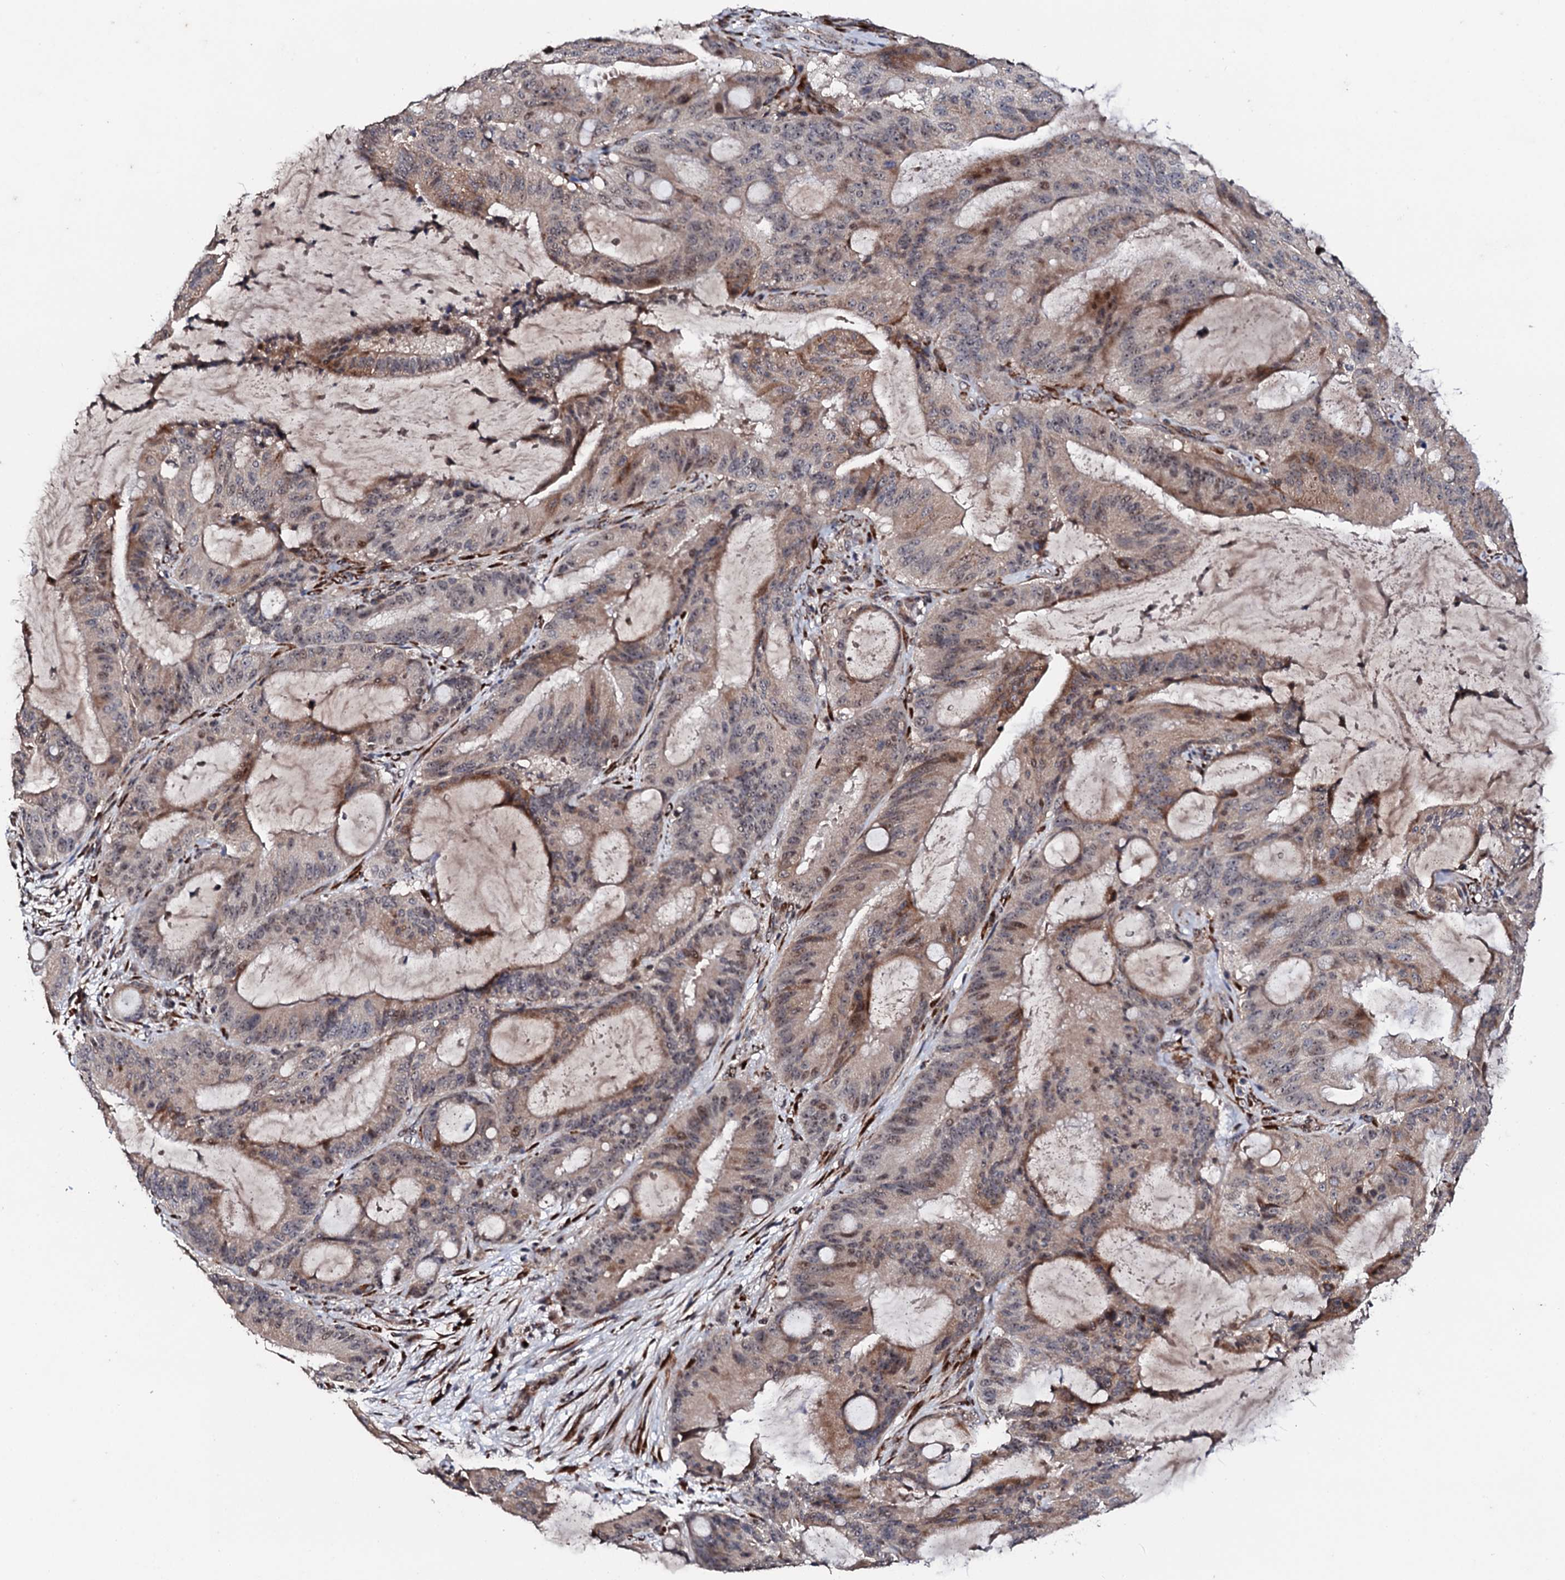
{"staining": {"intensity": "moderate", "quantity": "<25%", "location": "cytoplasmic/membranous,nuclear"}, "tissue": "liver cancer", "cell_type": "Tumor cells", "image_type": "cancer", "snomed": [{"axis": "morphology", "description": "Normal tissue, NOS"}, {"axis": "morphology", "description": "Cholangiocarcinoma"}, {"axis": "topography", "description": "Liver"}, {"axis": "topography", "description": "Peripheral nerve tissue"}], "caption": "Liver cancer (cholangiocarcinoma) tissue shows moderate cytoplasmic/membranous and nuclear positivity in approximately <25% of tumor cells, visualized by immunohistochemistry.", "gene": "FAM111A", "patient": {"sex": "female", "age": 73}}